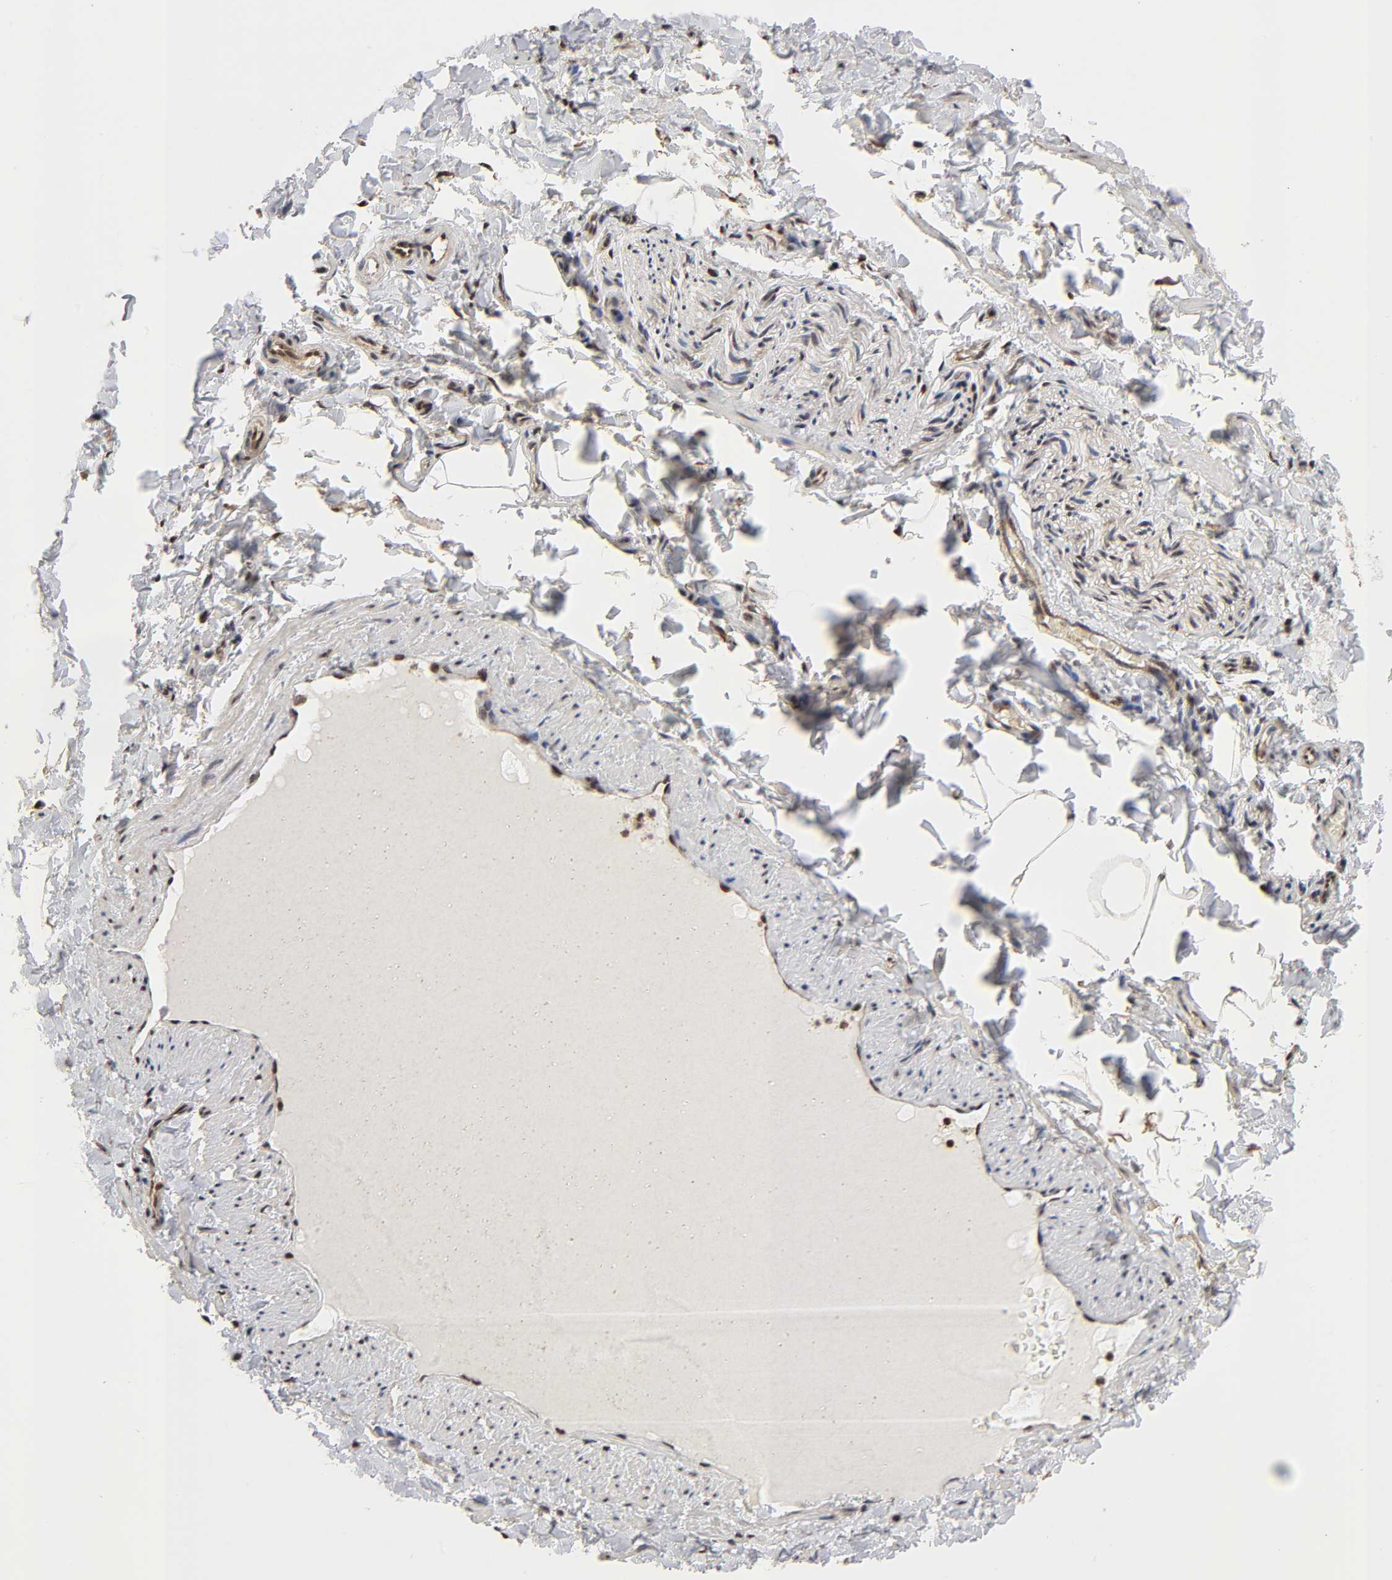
{"staining": {"intensity": "weak", "quantity": "25%-75%", "location": "cytoplasmic/membranous,nuclear"}, "tissue": "adipose tissue", "cell_type": "Adipocytes", "image_type": "normal", "snomed": [{"axis": "morphology", "description": "Normal tissue, NOS"}, {"axis": "topography", "description": "Vascular tissue"}], "caption": "An image showing weak cytoplasmic/membranous,nuclear positivity in about 25%-75% of adipocytes in benign adipose tissue, as visualized by brown immunohistochemical staining.", "gene": "STK38", "patient": {"sex": "male", "age": 41}}